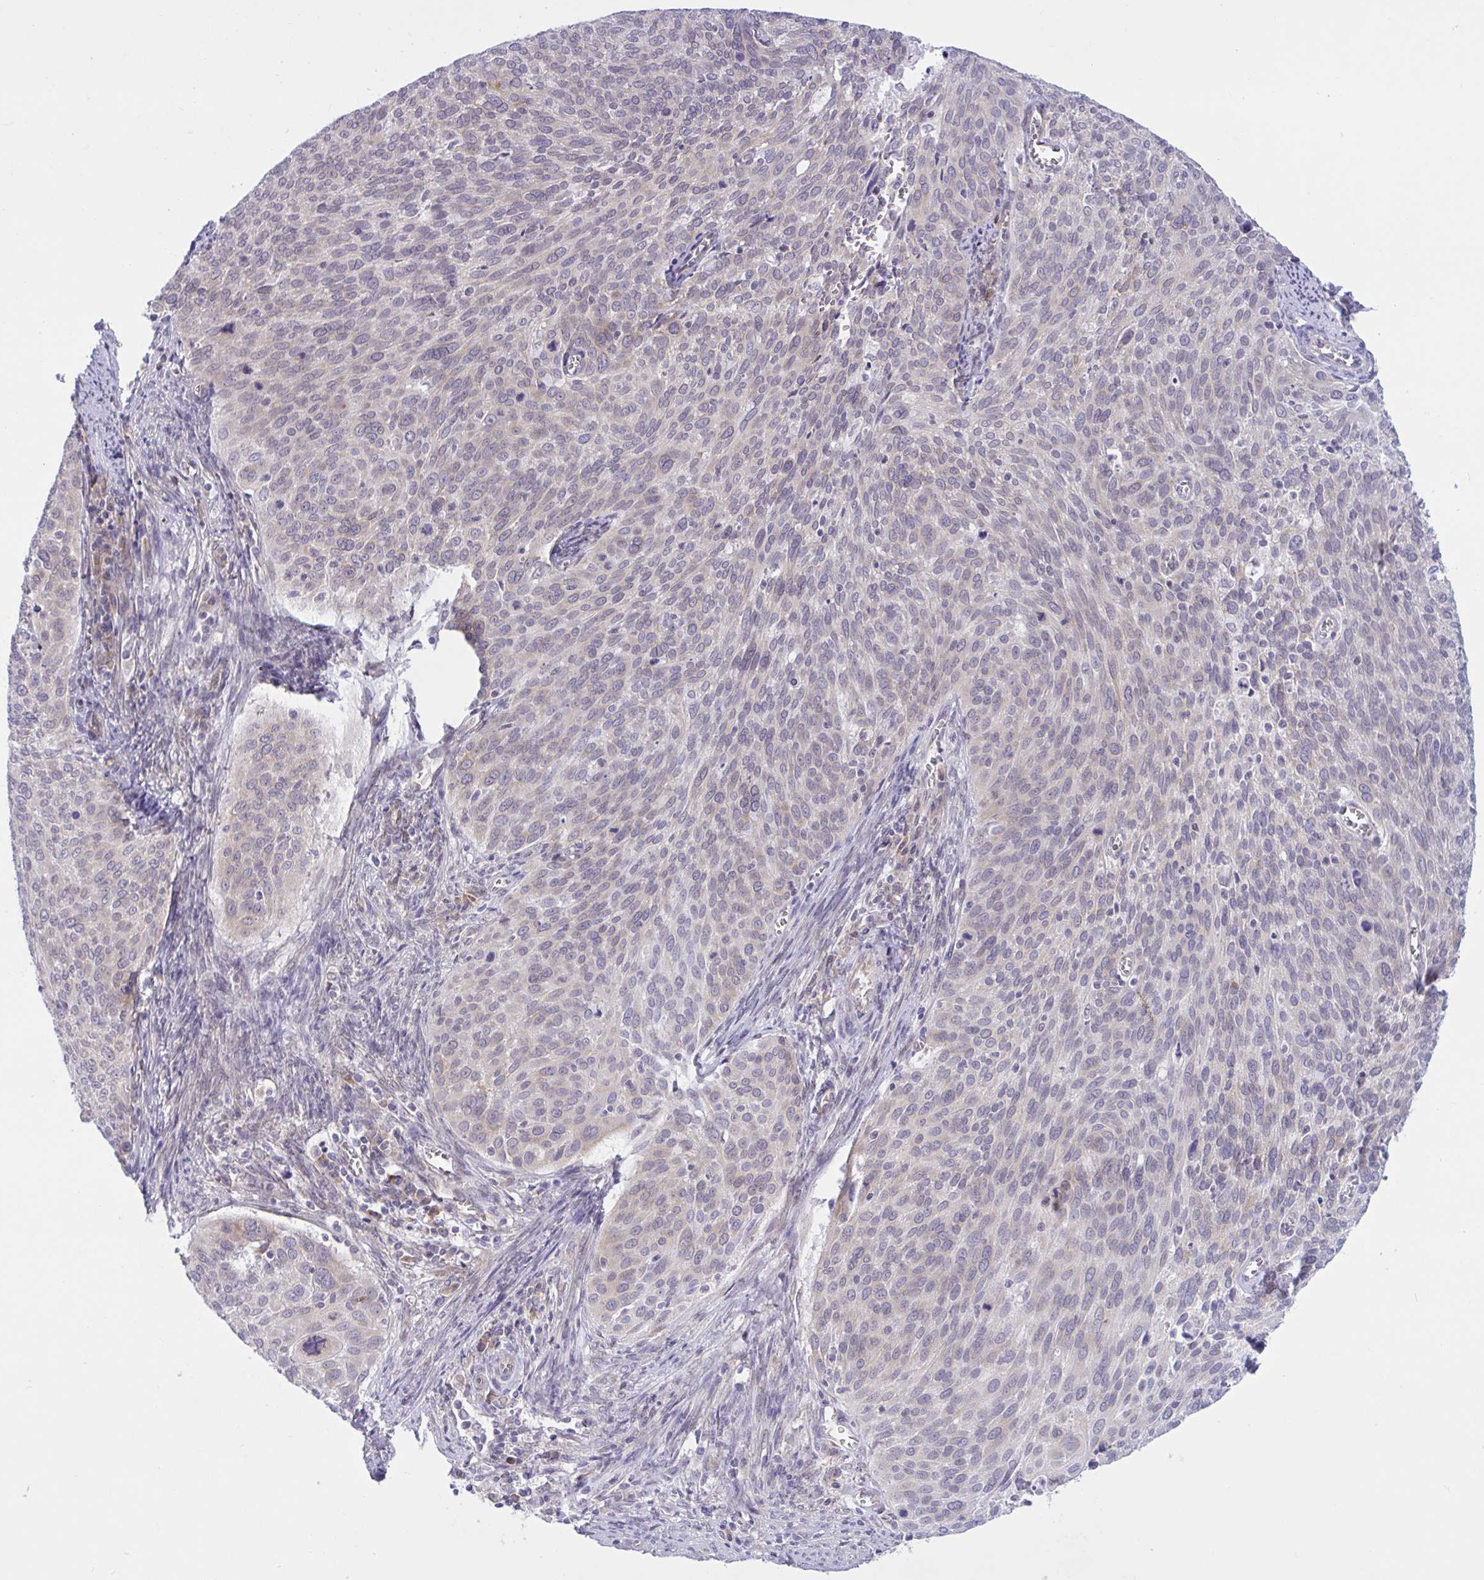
{"staining": {"intensity": "weak", "quantity": "<25%", "location": "cytoplasmic/membranous"}, "tissue": "cervical cancer", "cell_type": "Tumor cells", "image_type": "cancer", "snomed": [{"axis": "morphology", "description": "Squamous cell carcinoma, NOS"}, {"axis": "topography", "description": "Cervix"}], "caption": "Tumor cells are negative for brown protein staining in cervical cancer.", "gene": "CAMLG", "patient": {"sex": "female", "age": 39}}